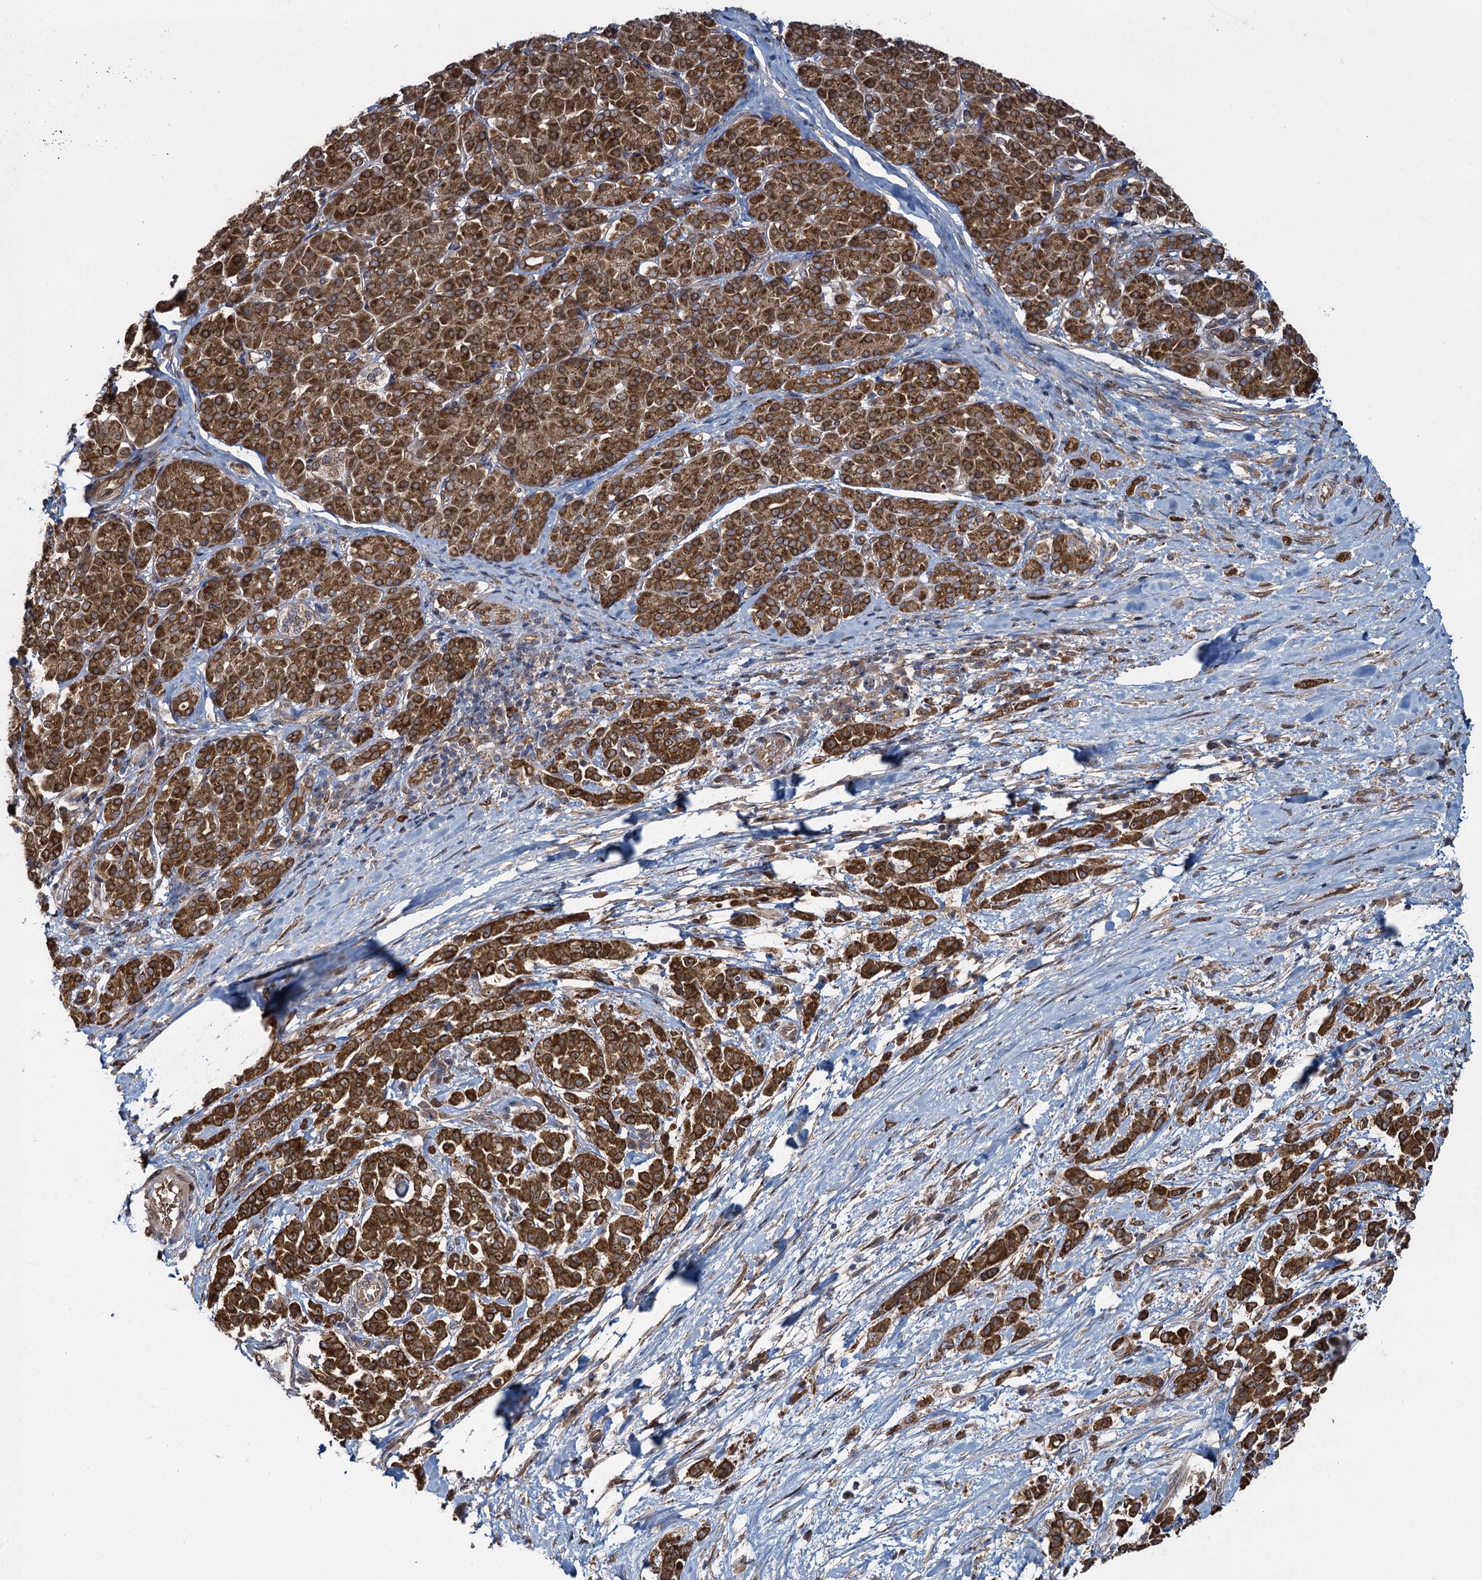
{"staining": {"intensity": "strong", "quantity": ">75%", "location": "cytoplasmic/membranous"}, "tissue": "pancreatic cancer", "cell_type": "Tumor cells", "image_type": "cancer", "snomed": [{"axis": "morphology", "description": "Normal tissue, NOS"}, {"axis": "morphology", "description": "Adenocarcinoma, NOS"}, {"axis": "topography", "description": "Pancreas"}], "caption": "There is high levels of strong cytoplasmic/membranous staining in tumor cells of pancreatic cancer (adenocarcinoma), as demonstrated by immunohistochemical staining (brown color).", "gene": "EVX2", "patient": {"sex": "female", "age": 64}}